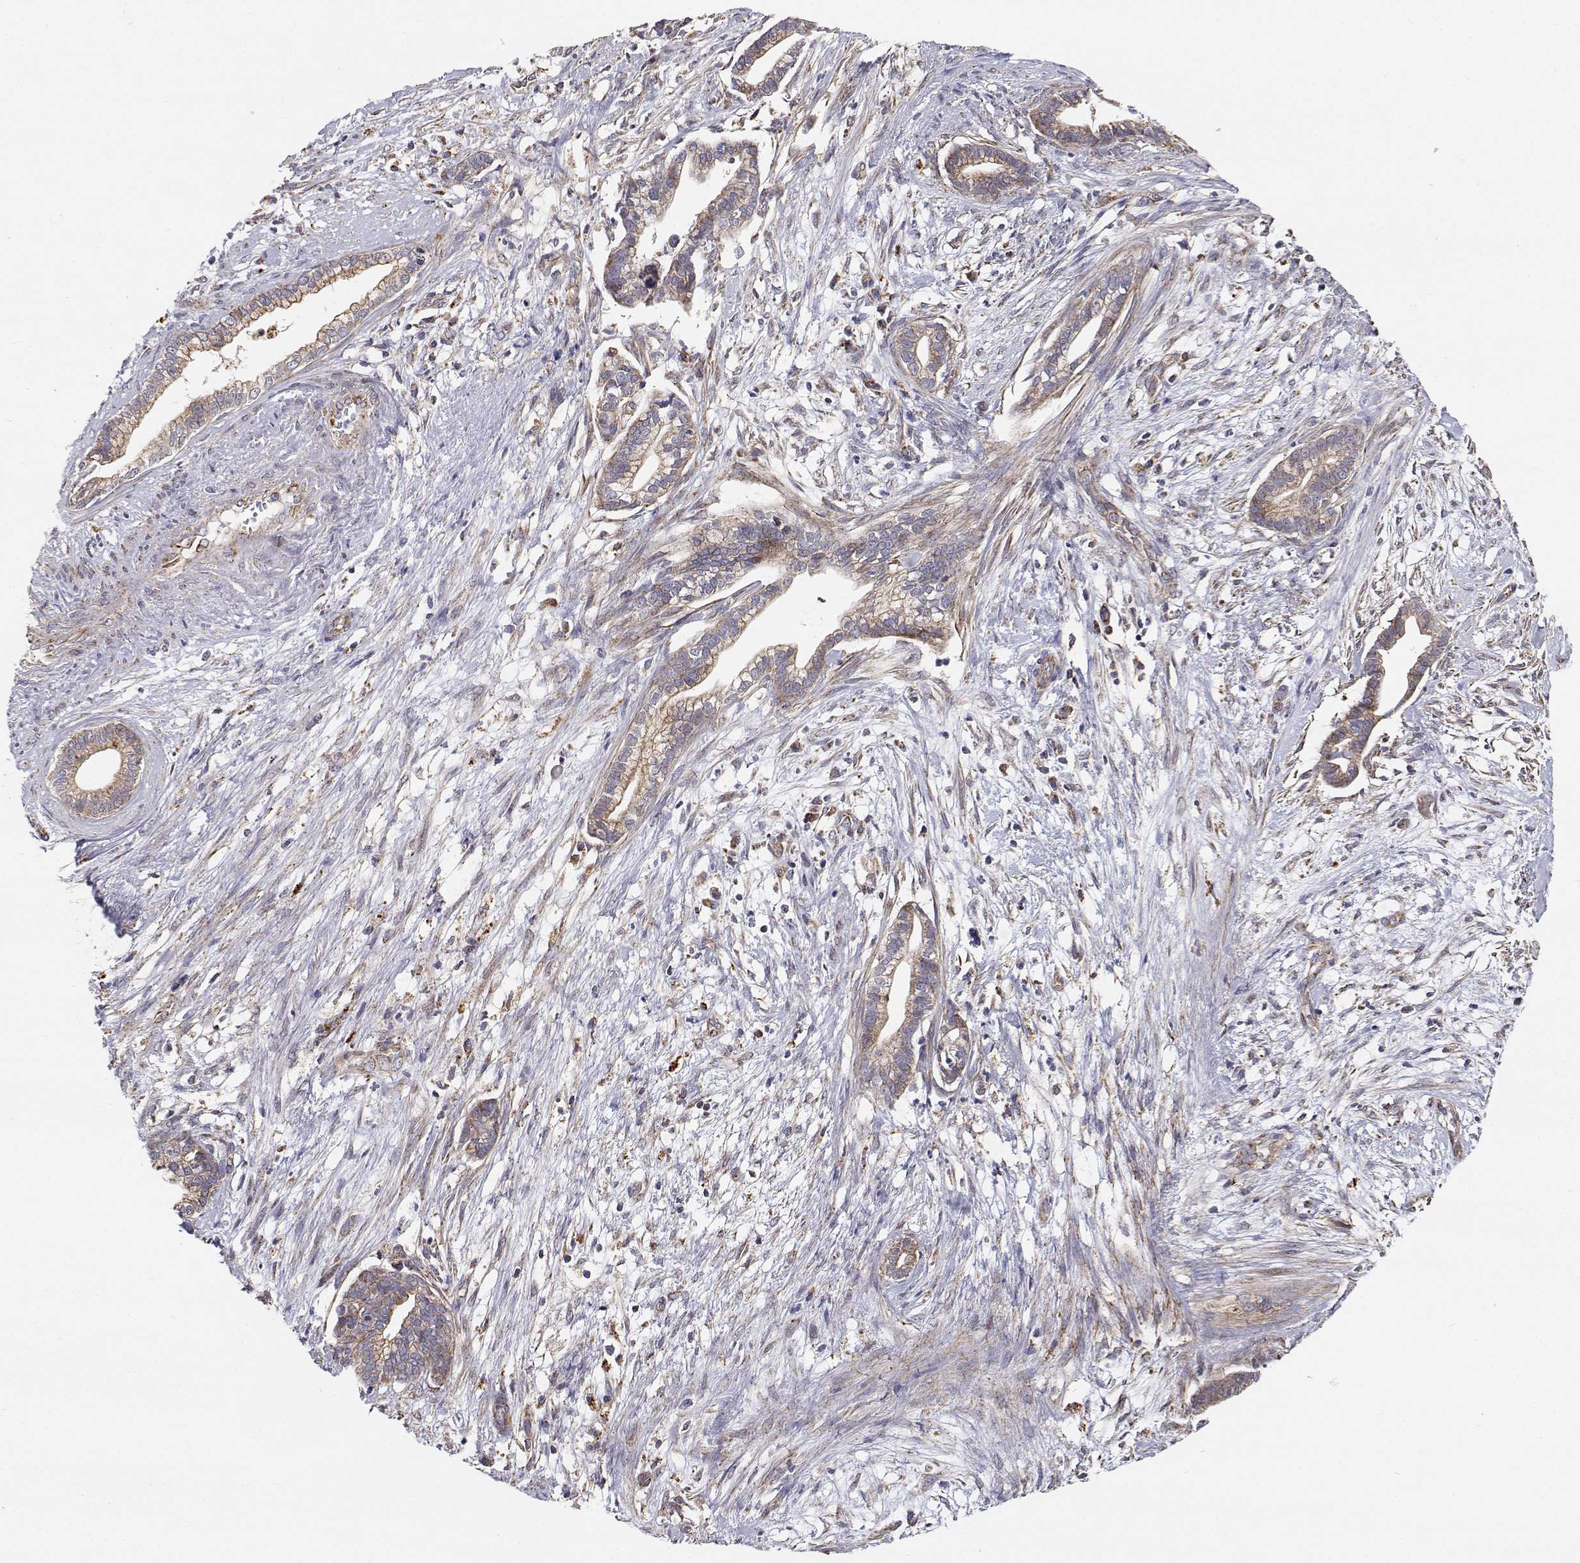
{"staining": {"intensity": "weak", "quantity": "25%-75%", "location": "cytoplasmic/membranous"}, "tissue": "cervical cancer", "cell_type": "Tumor cells", "image_type": "cancer", "snomed": [{"axis": "morphology", "description": "Adenocarcinoma, NOS"}, {"axis": "topography", "description": "Cervix"}], "caption": "A photomicrograph of human cervical cancer stained for a protein demonstrates weak cytoplasmic/membranous brown staining in tumor cells.", "gene": "SPICE1", "patient": {"sex": "female", "age": 62}}